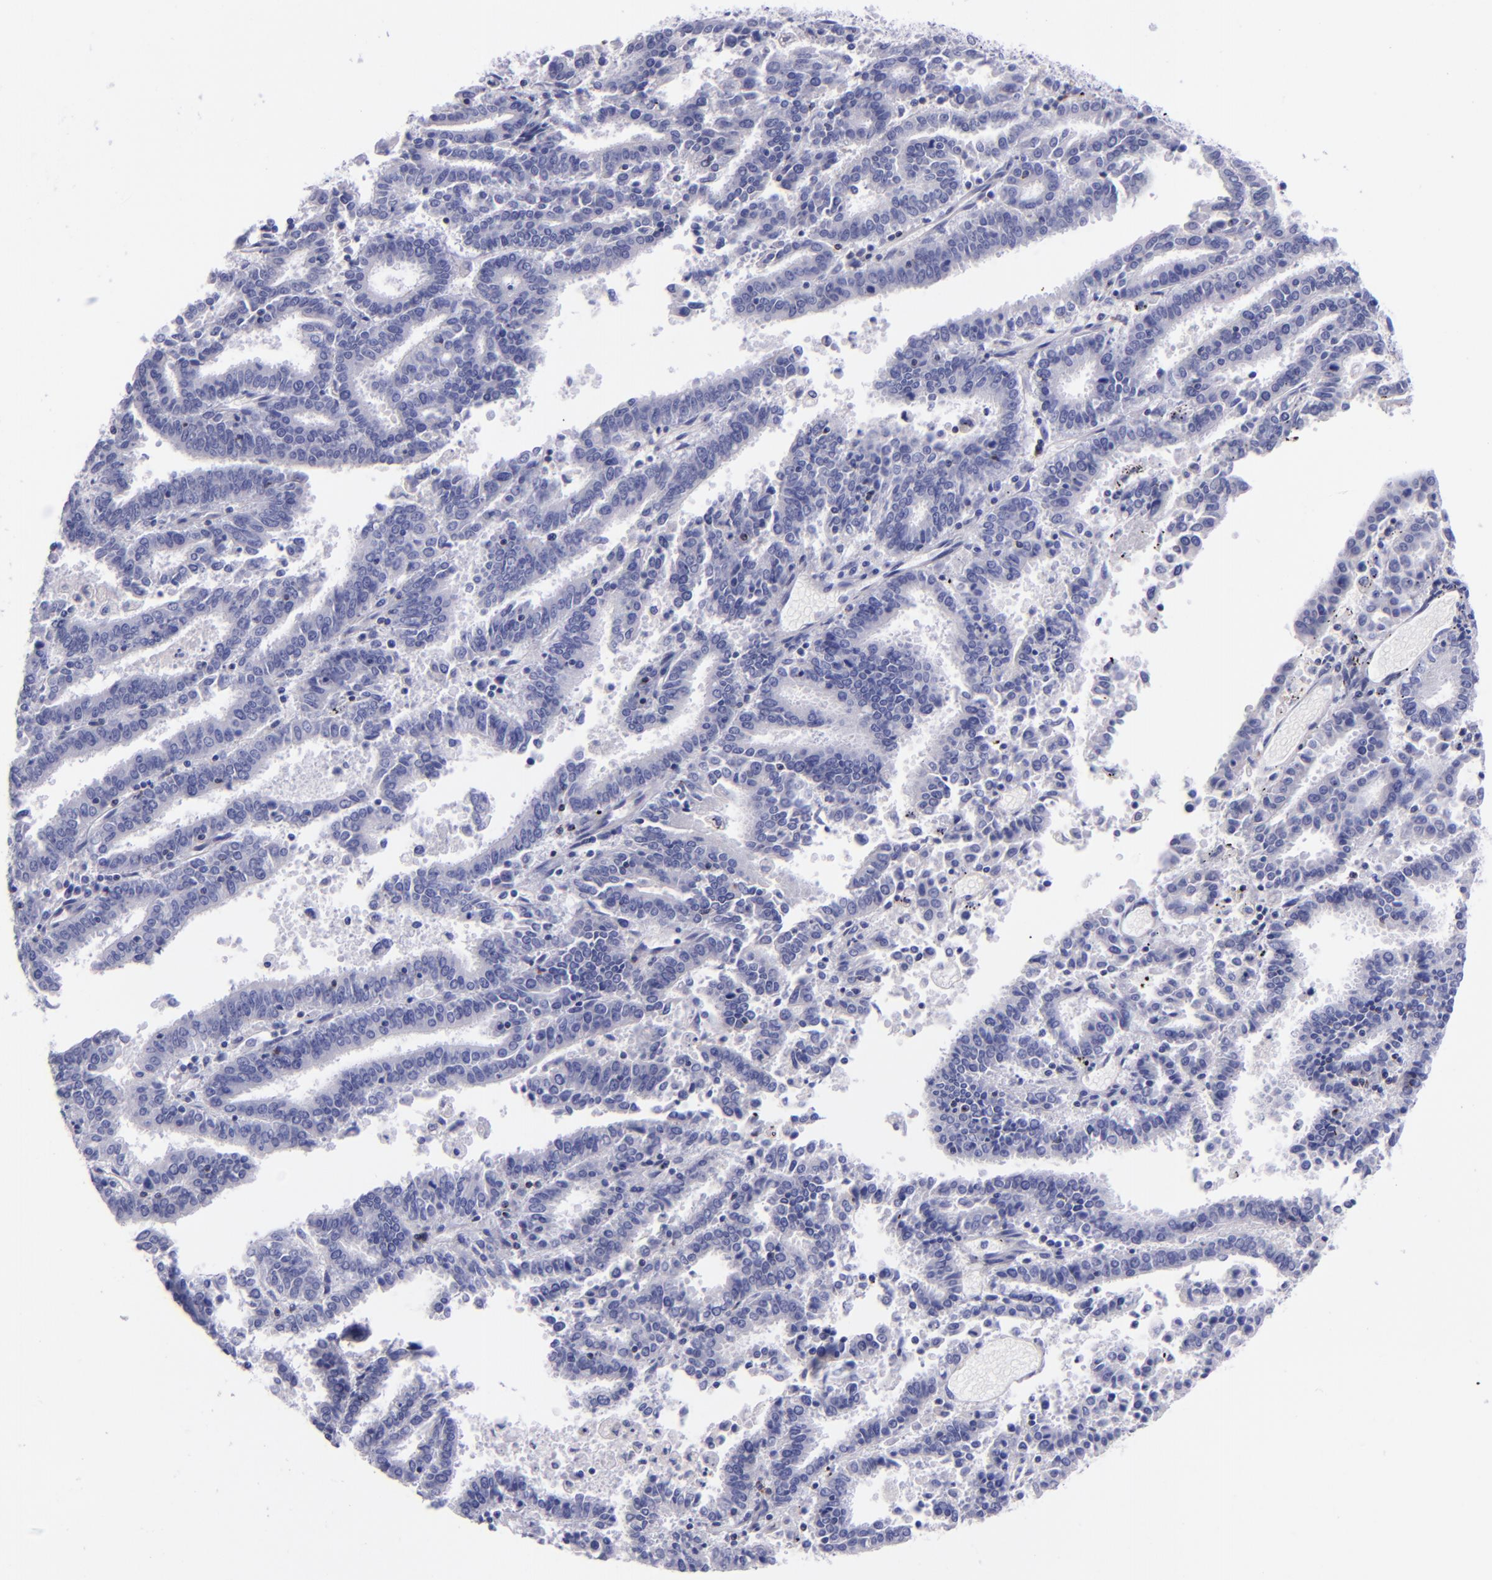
{"staining": {"intensity": "negative", "quantity": "none", "location": "none"}, "tissue": "endometrial cancer", "cell_type": "Tumor cells", "image_type": "cancer", "snomed": [{"axis": "morphology", "description": "Adenocarcinoma, NOS"}, {"axis": "topography", "description": "Uterus"}], "caption": "IHC image of neoplastic tissue: human endometrial adenocarcinoma stained with DAB demonstrates no significant protein expression in tumor cells. (DAB (3,3'-diaminobenzidine) IHC, high magnification).", "gene": "LAG3", "patient": {"sex": "female", "age": 83}}